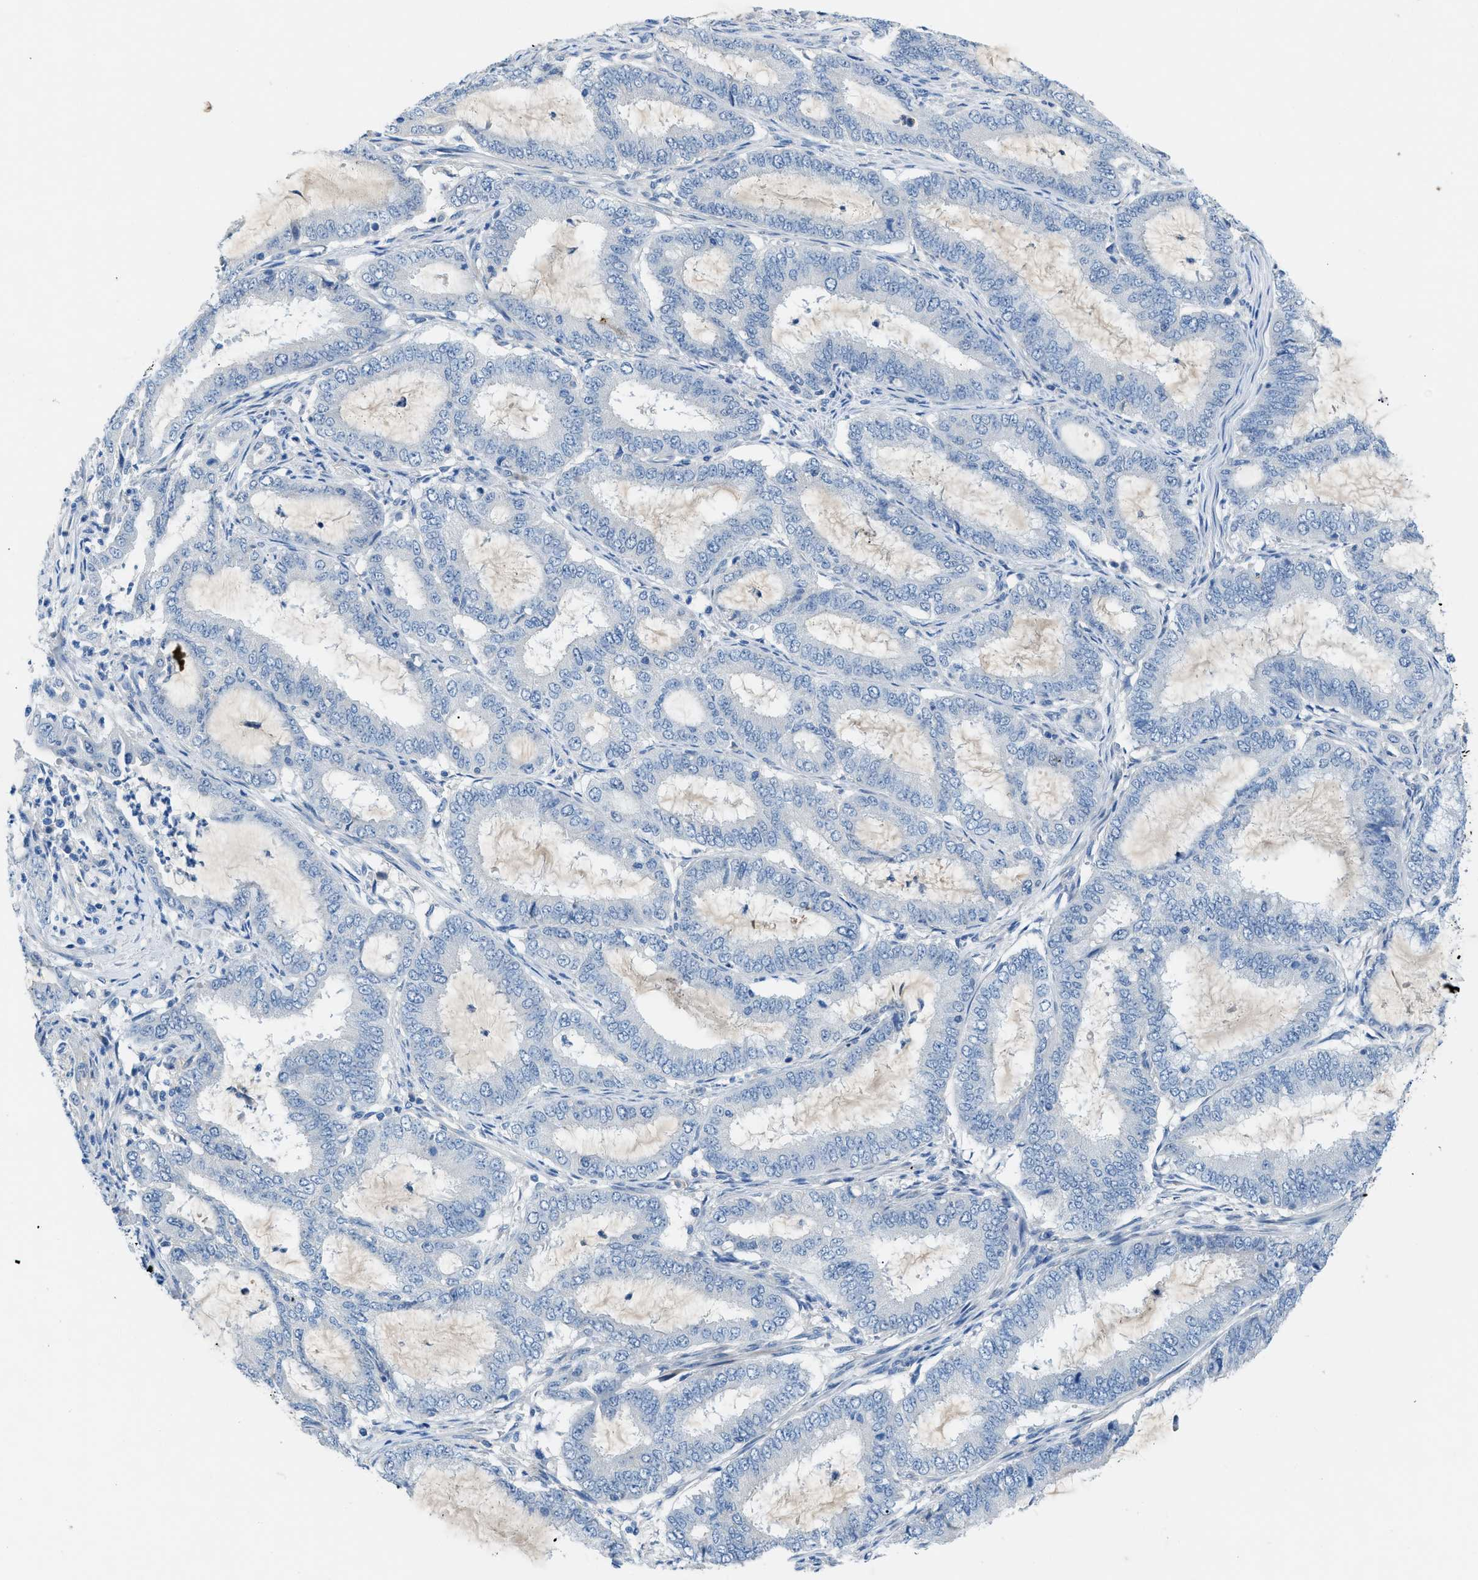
{"staining": {"intensity": "negative", "quantity": "none", "location": "none"}, "tissue": "endometrial cancer", "cell_type": "Tumor cells", "image_type": "cancer", "snomed": [{"axis": "morphology", "description": "Adenocarcinoma, NOS"}, {"axis": "topography", "description": "Endometrium"}], "caption": "Immunohistochemistry micrograph of human endometrial adenocarcinoma stained for a protein (brown), which exhibits no expression in tumor cells.", "gene": "SLC10A6", "patient": {"sex": "female", "age": 70}}